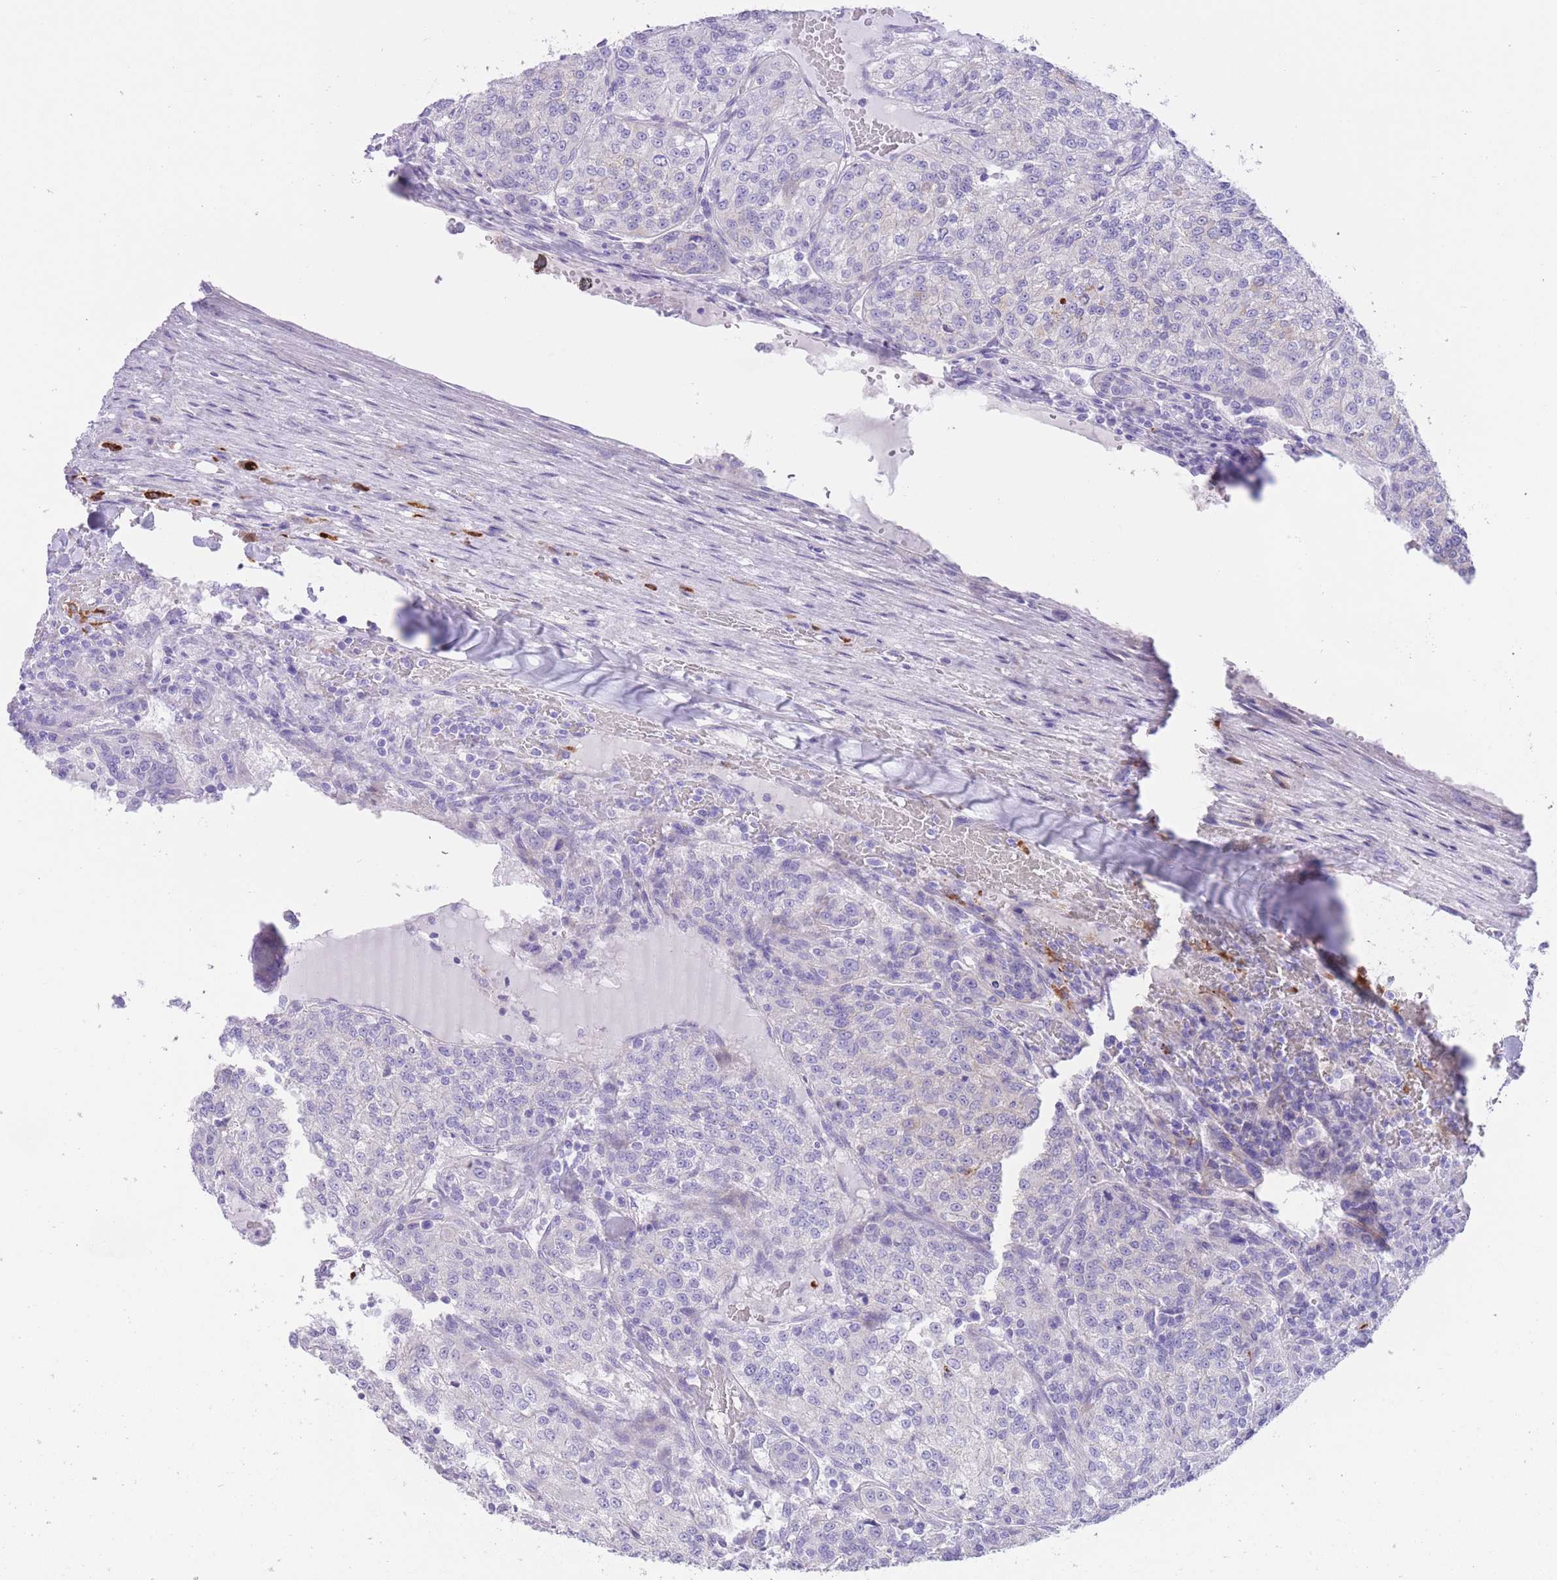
{"staining": {"intensity": "negative", "quantity": "none", "location": "none"}, "tissue": "renal cancer", "cell_type": "Tumor cells", "image_type": "cancer", "snomed": [{"axis": "morphology", "description": "Adenocarcinoma, NOS"}, {"axis": "topography", "description": "Kidney"}], "caption": "This is an IHC image of renal cancer. There is no expression in tumor cells.", "gene": "QTRT1", "patient": {"sex": "female", "age": 63}}